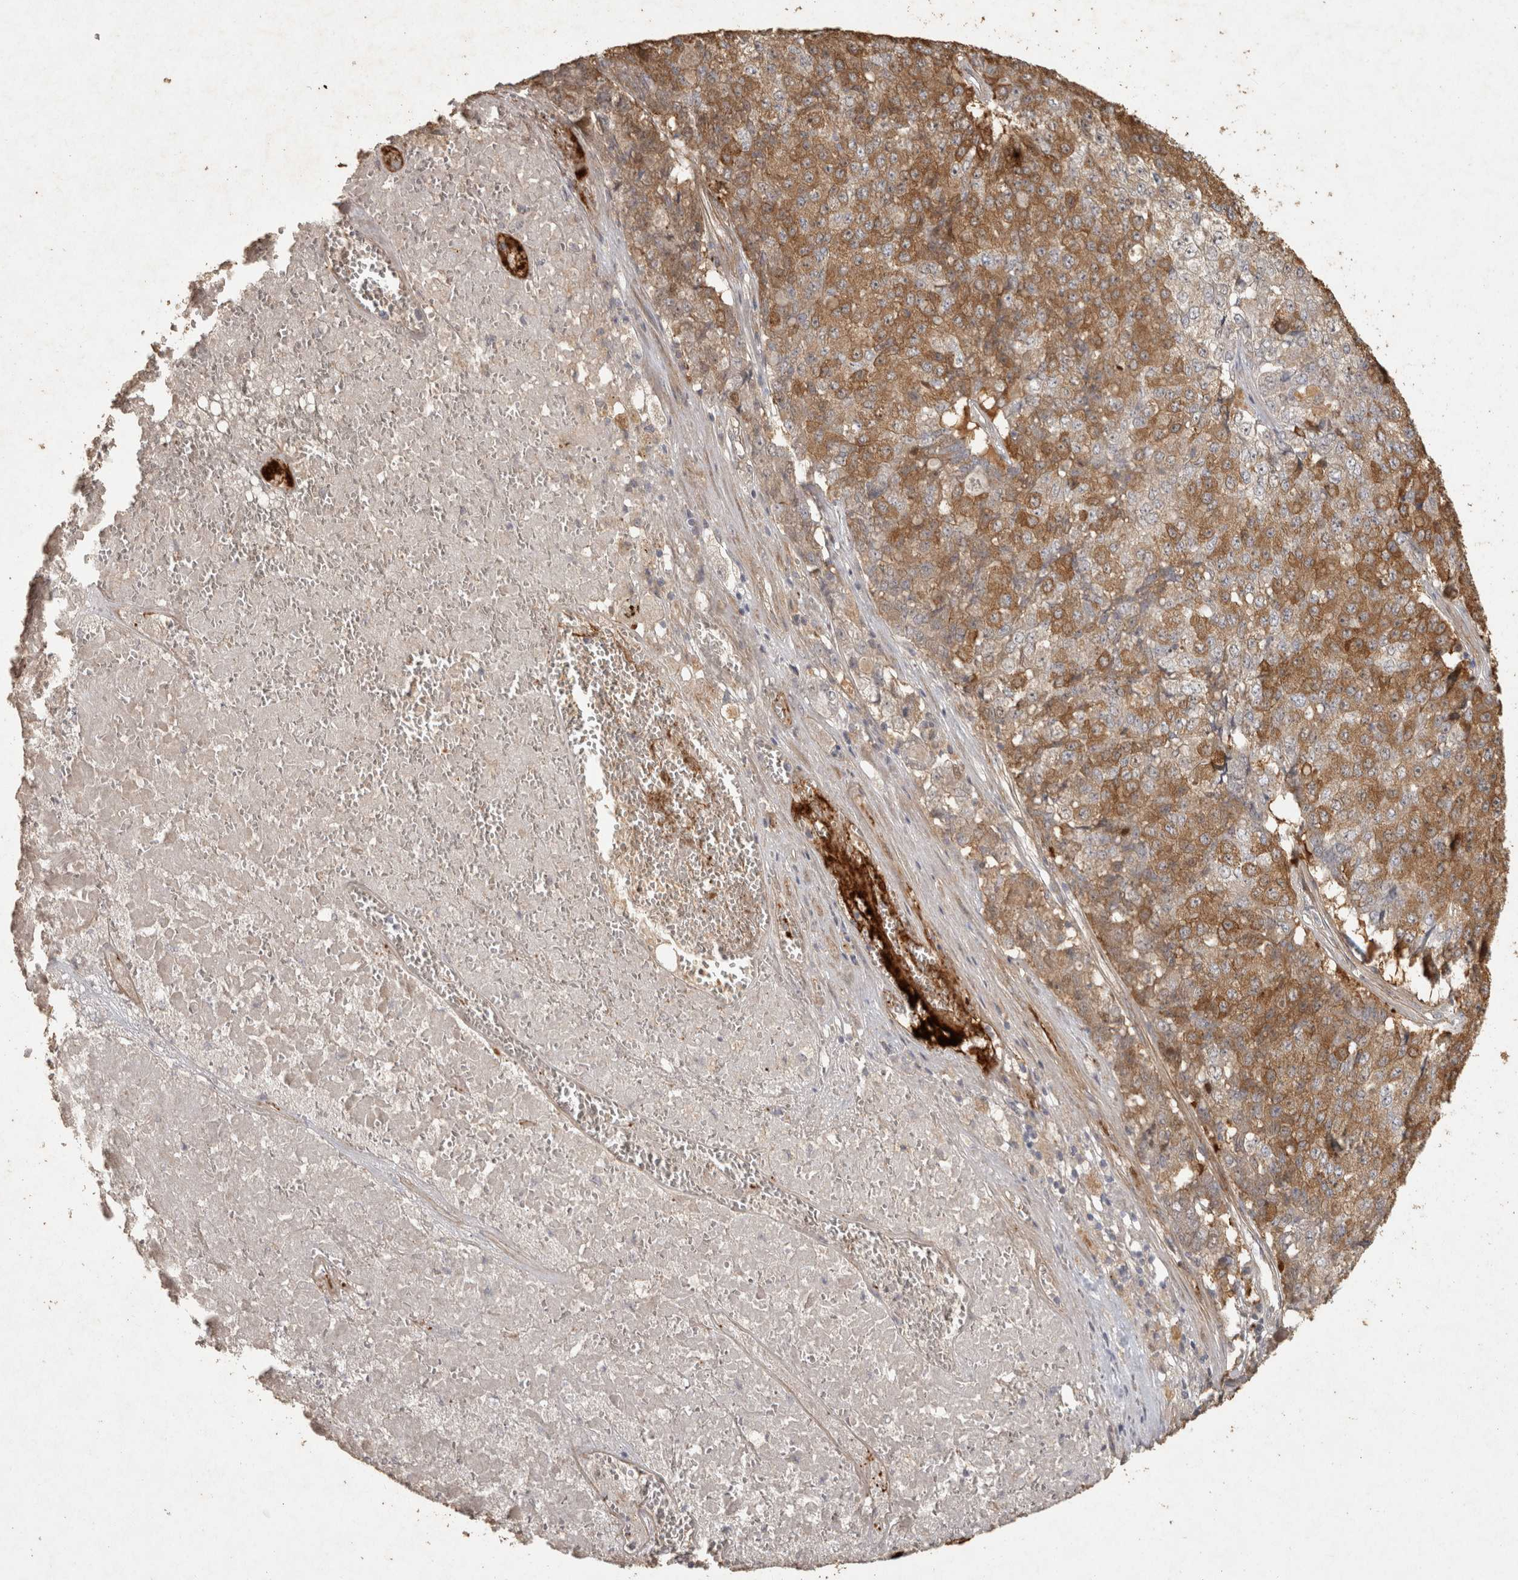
{"staining": {"intensity": "moderate", "quantity": ">75%", "location": "cytoplasmic/membranous"}, "tissue": "pancreatic cancer", "cell_type": "Tumor cells", "image_type": "cancer", "snomed": [{"axis": "morphology", "description": "Adenocarcinoma, NOS"}, {"axis": "topography", "description": "Pancreas"}], "caption": "An immunohistochemistry (IHC) photomicrograph of neoplastic tissue is shown. Protein staining in brown labels moderate cytoplasmic/membranous positivity in pancreatic cancer (adenocarcinoma) within tumor cells.", "gene": "OSTN", "patient": {"sex": "male", "age": 50}}